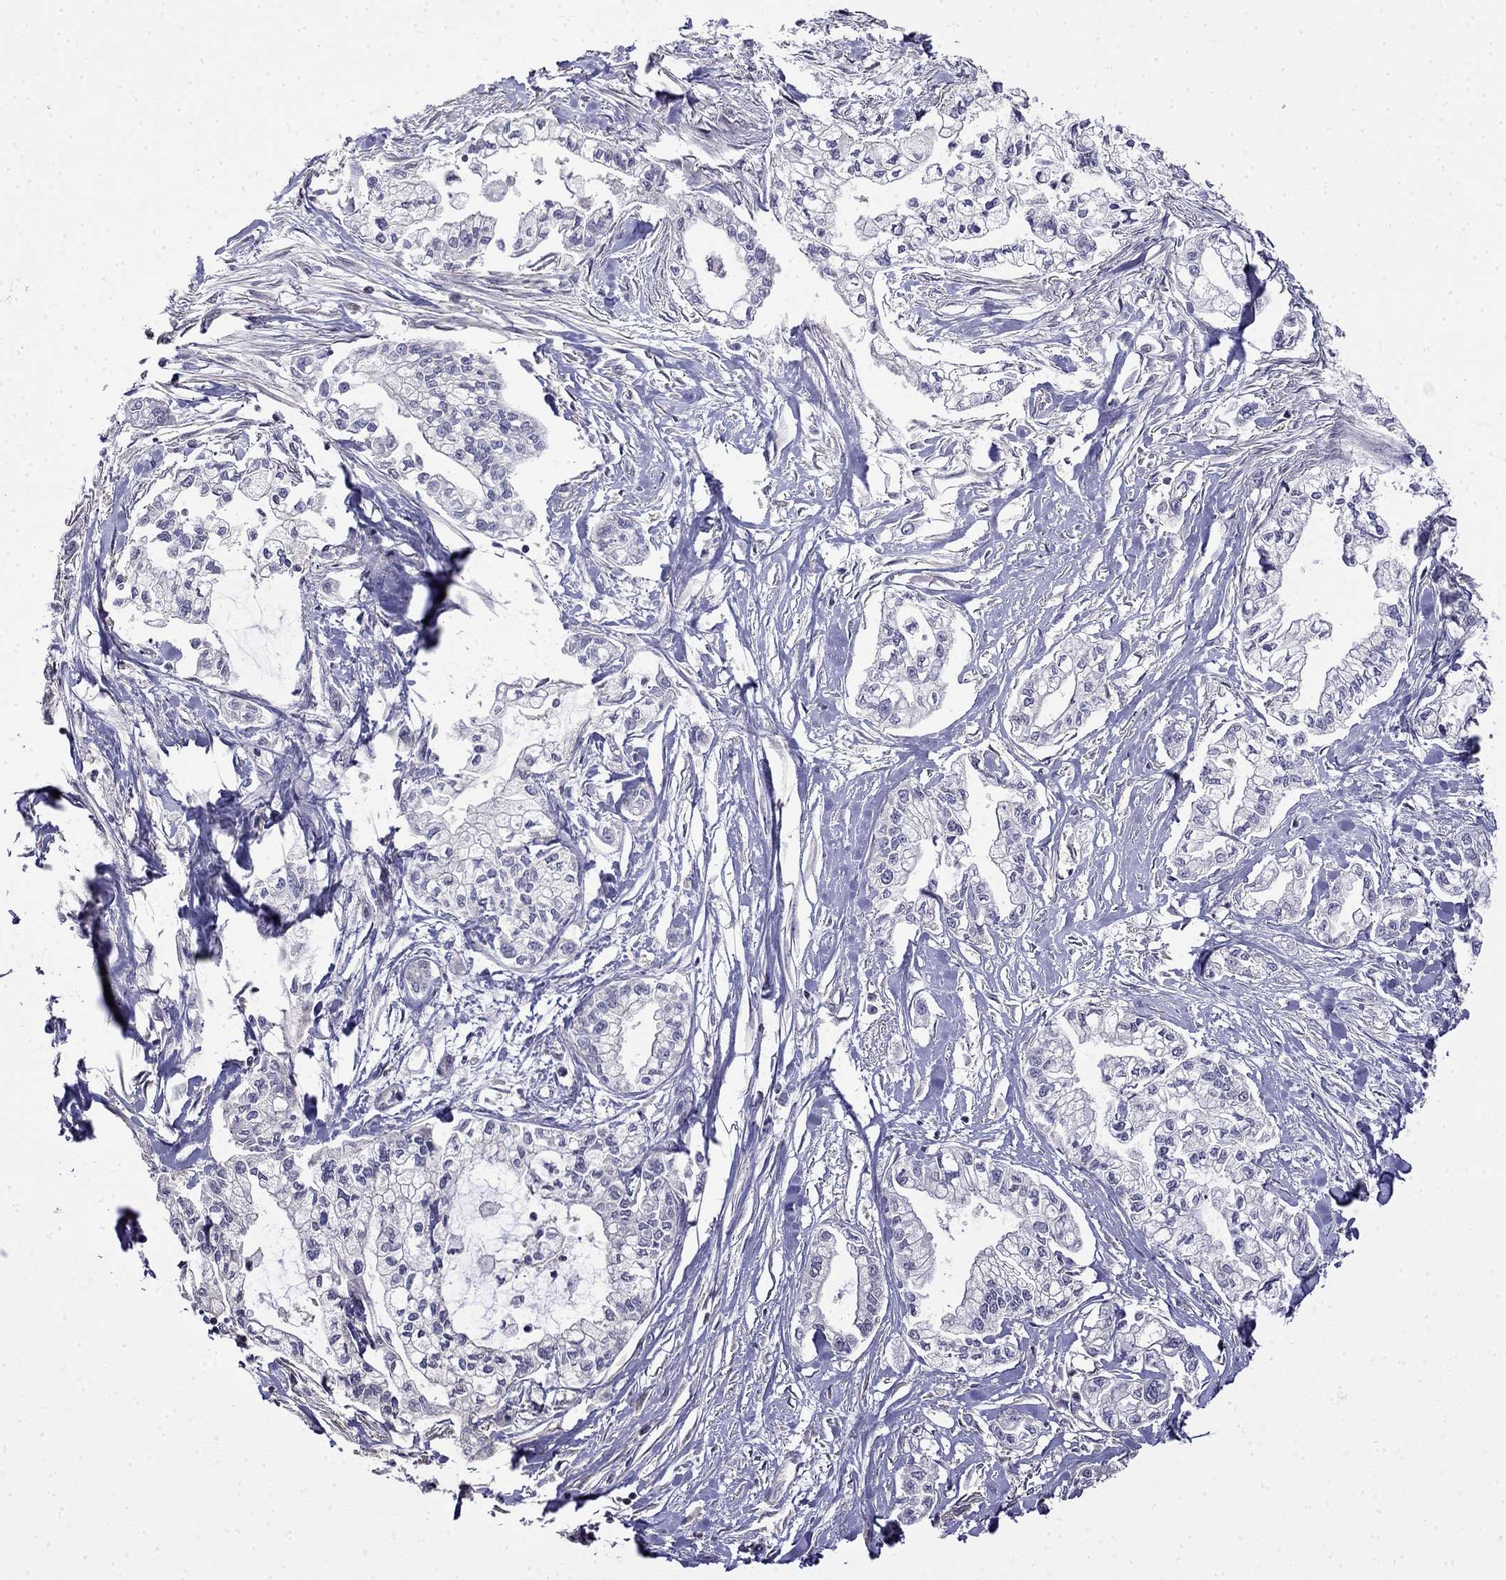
{"staining": {"intensity": "negative", "quantity": "none", "location": "none"}, "tissue": "pancreatic cancer", "cell_type": "Tumor cells", "image_type": "cancer", "snomed": [{"axis": "morphology", "description": "Adenocarcinoma, NOS"}, {"axis": "topography", "description": "Pancreas"}], "caption": "Pancreatic adenocarcinoma was stained to show a protein in brown. There is no significant positivity in tumor cells. (DAB (3,3'-diaminobenzidine) immunohistochemistry with hematoxylin counter stain).", "gene": "GUCA1B", "patient": {"sex": "male", "age": 54}}